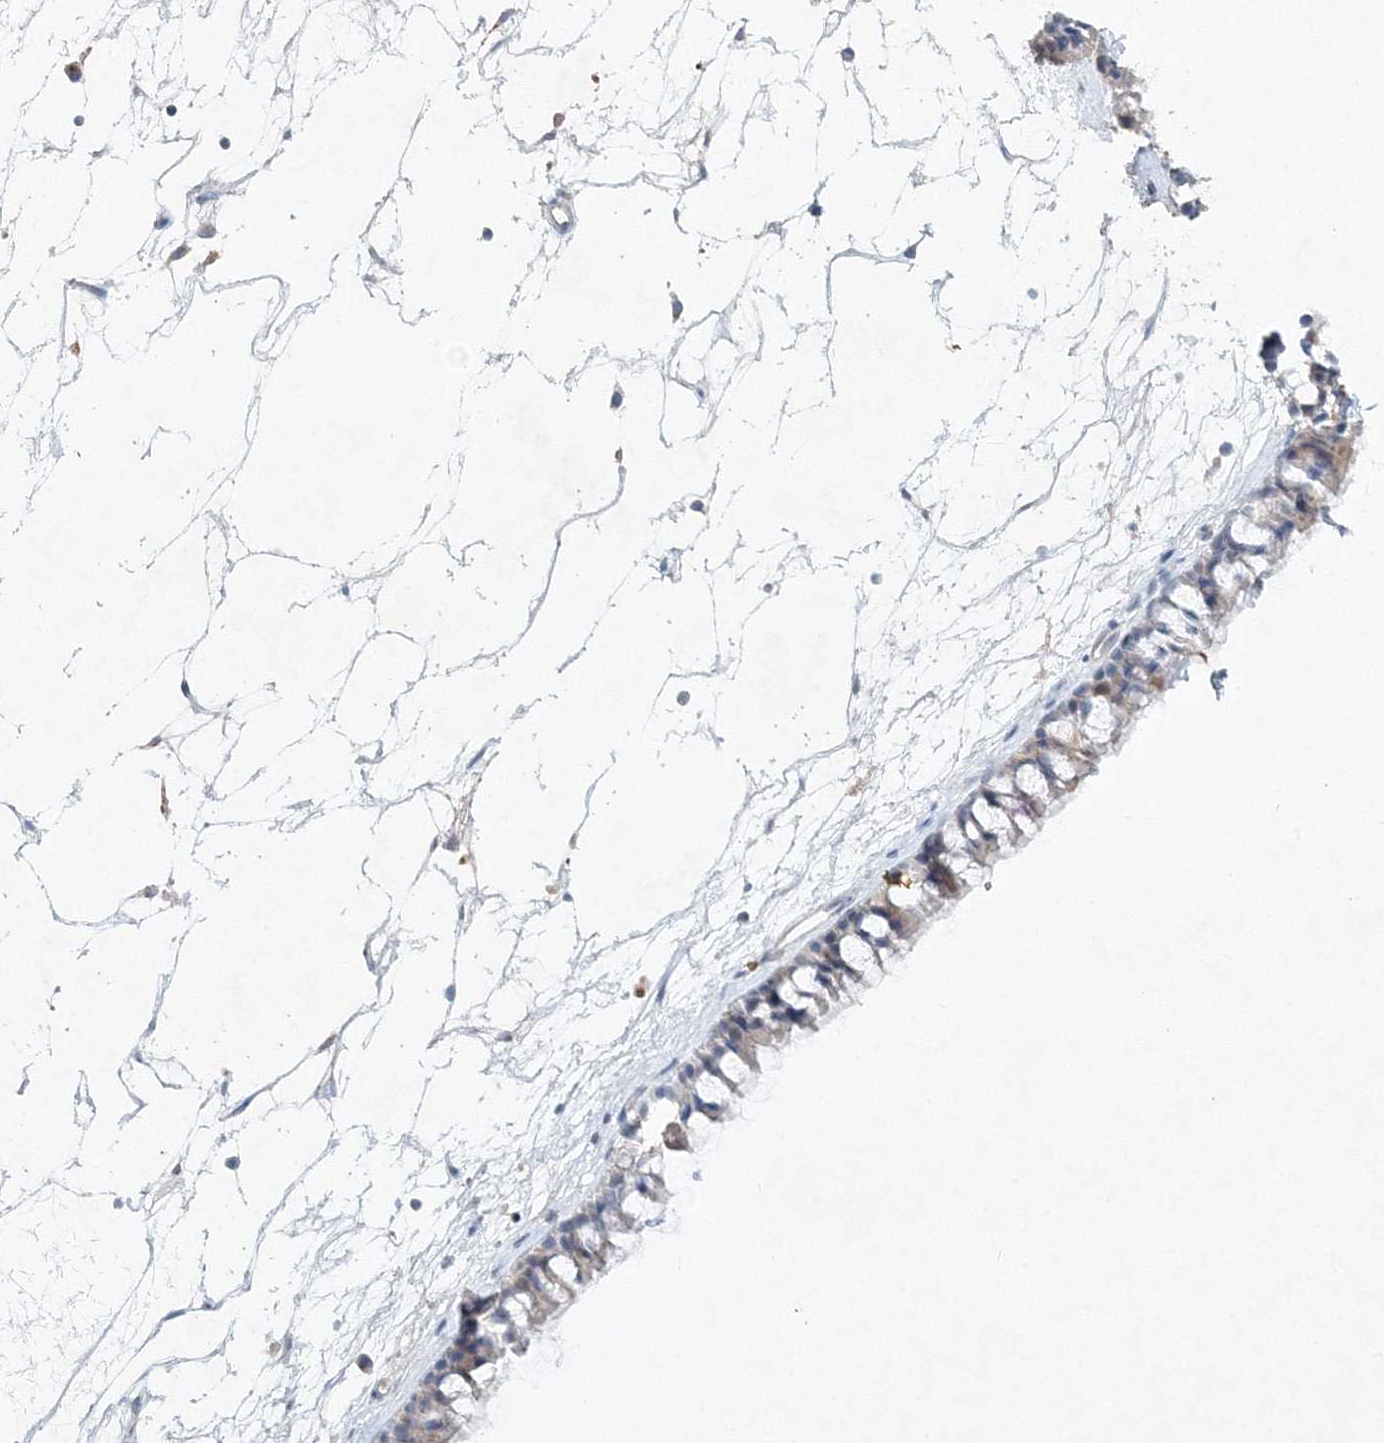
{"staining": {"intensity": "negative", "quantity": "none", "location": "none"}, "tissue": "nasopharynx", "cell_type": "Respiratory epithelial cells", "image_type": "normal", "snomed": [{"axis": "morphology", "description": "Normal tissue, NOS"}, {"axis": "topography", "description": "Nasopharynx"}], "caption": "Normal nasopharynx was stained to show a protein in brown. There is no significant staining in respiratory epithelial cells. The staining is performed using DAB (3,3'-diaminobenzidine) brown chromogen with nuclei counter-stained in using hematoxylin.", "gene": "SH3BP5", "patient": {"sex": "male", "age": 64}}